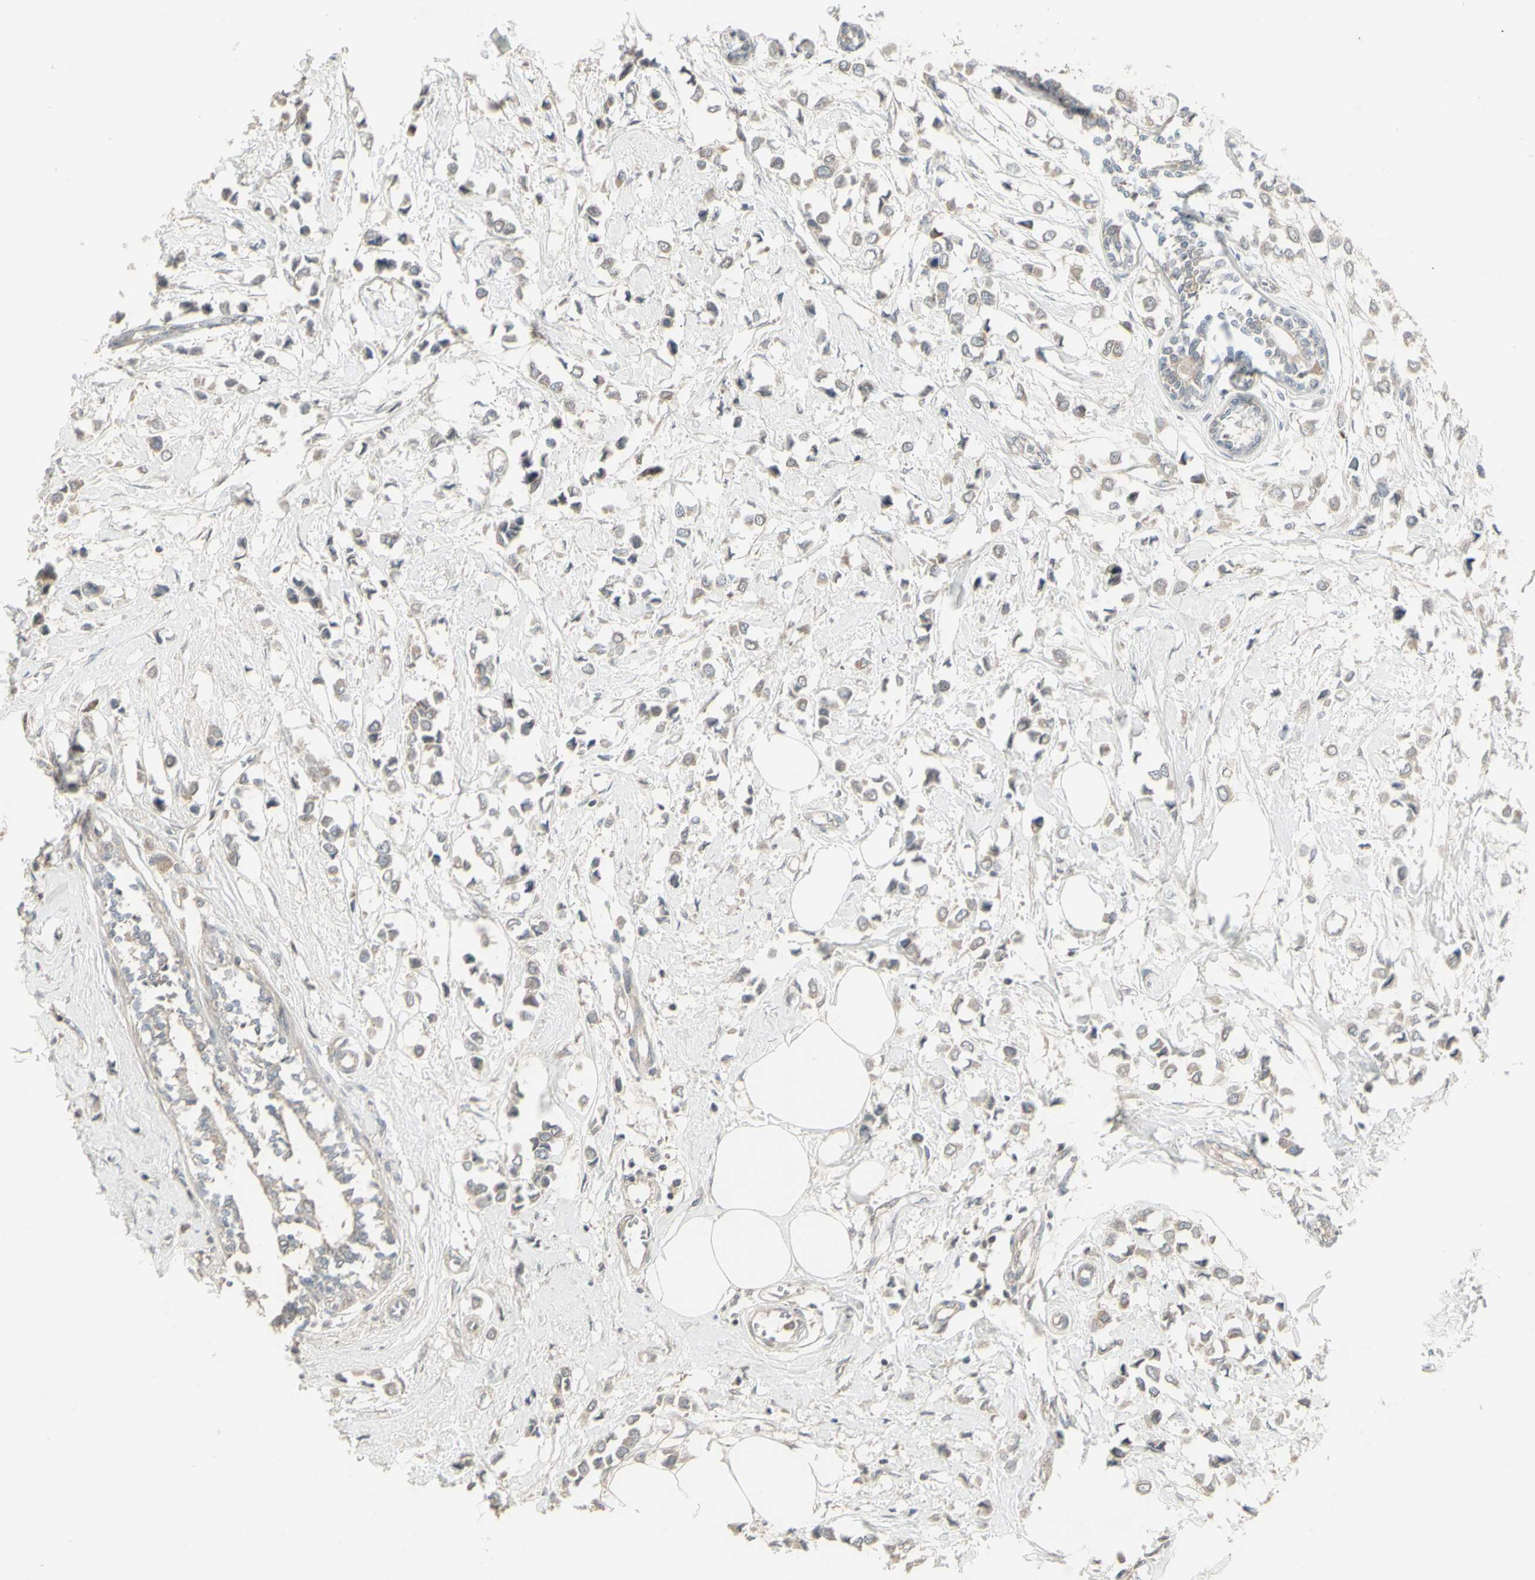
{"staining": {"intensity": "weak", "quantity": "25%-75%", "location": "cytoplasmic/membranous"}, "tissue": "breast cancer", "cell_type": "Tumor cells", "image_type": "cancer", "snomed": [{"axis": "morphology", "description": "Lobular carcinoma"}, {"axis": "topography", "description": "Breast"}], "caption": "Tumor cells demonstrate weak cytoplasmic/membranous positivity in about 25%-75% of cells in breast cancer.", "gene": "CSK", "patient": {"sex": "female", "age": 51}}